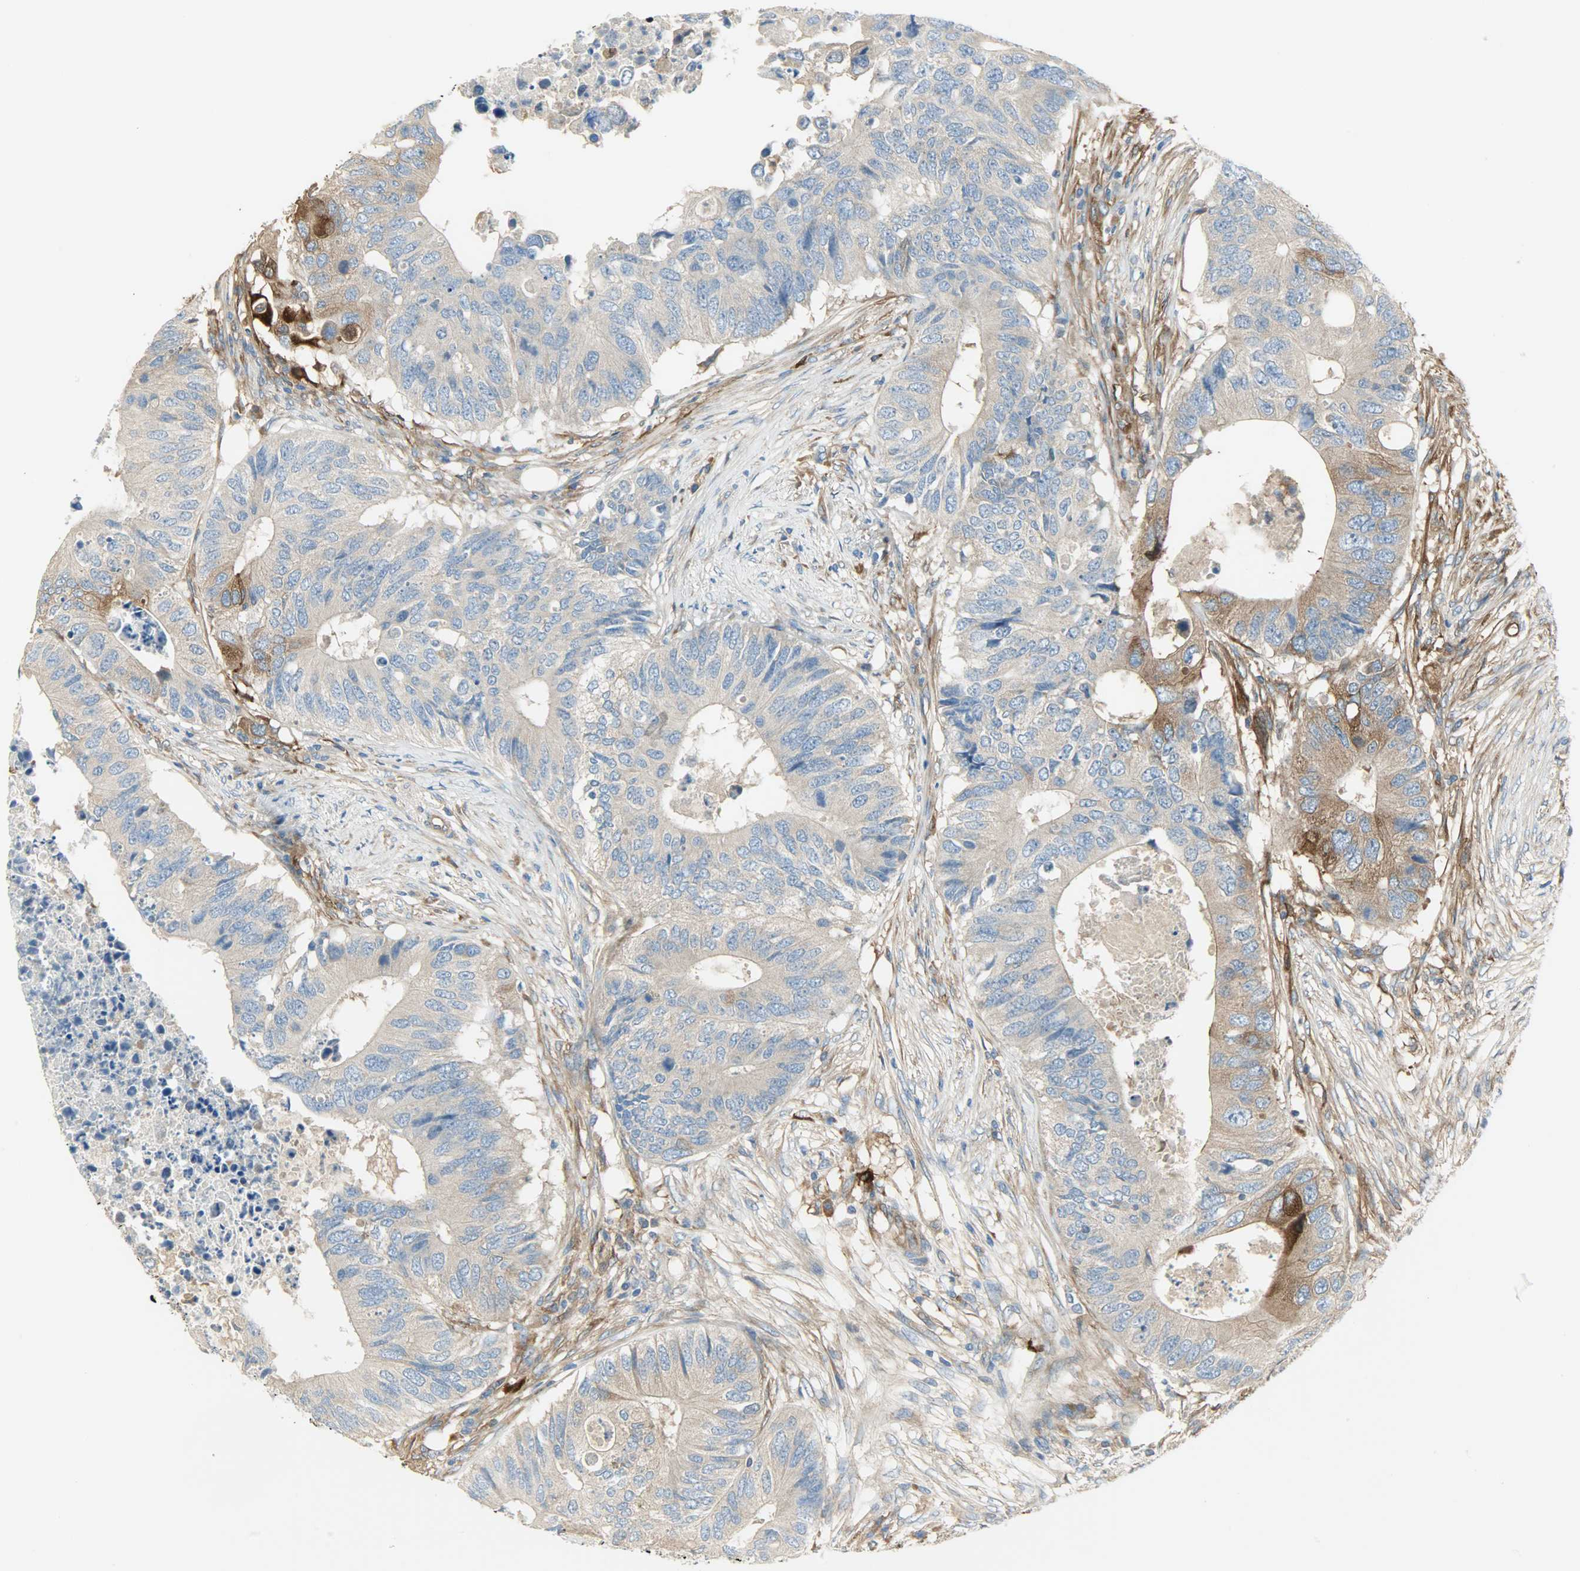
{"staining": {"intensity": "moderate", "quantity": "25%-75%", "location": "cytoplasmic/membranous"}, "tissue": "colorectal cancer", "cell_type": "Tumor cells", "image_type": "cancer", "snomed": [{"axis": "morphology", "description": "Adenocarcinoma, NOS"}, {"axis": "topography", "description": "Colon"}], "caption": "The micrograph reveals immunohistochemical staining of colorectal cancer. There is moderate cytoplasmic/membranous expression is present in about 25%-75% of tumor cells.", "gene": "WARS1", "patient": {"sex": "male", "age": 71}}